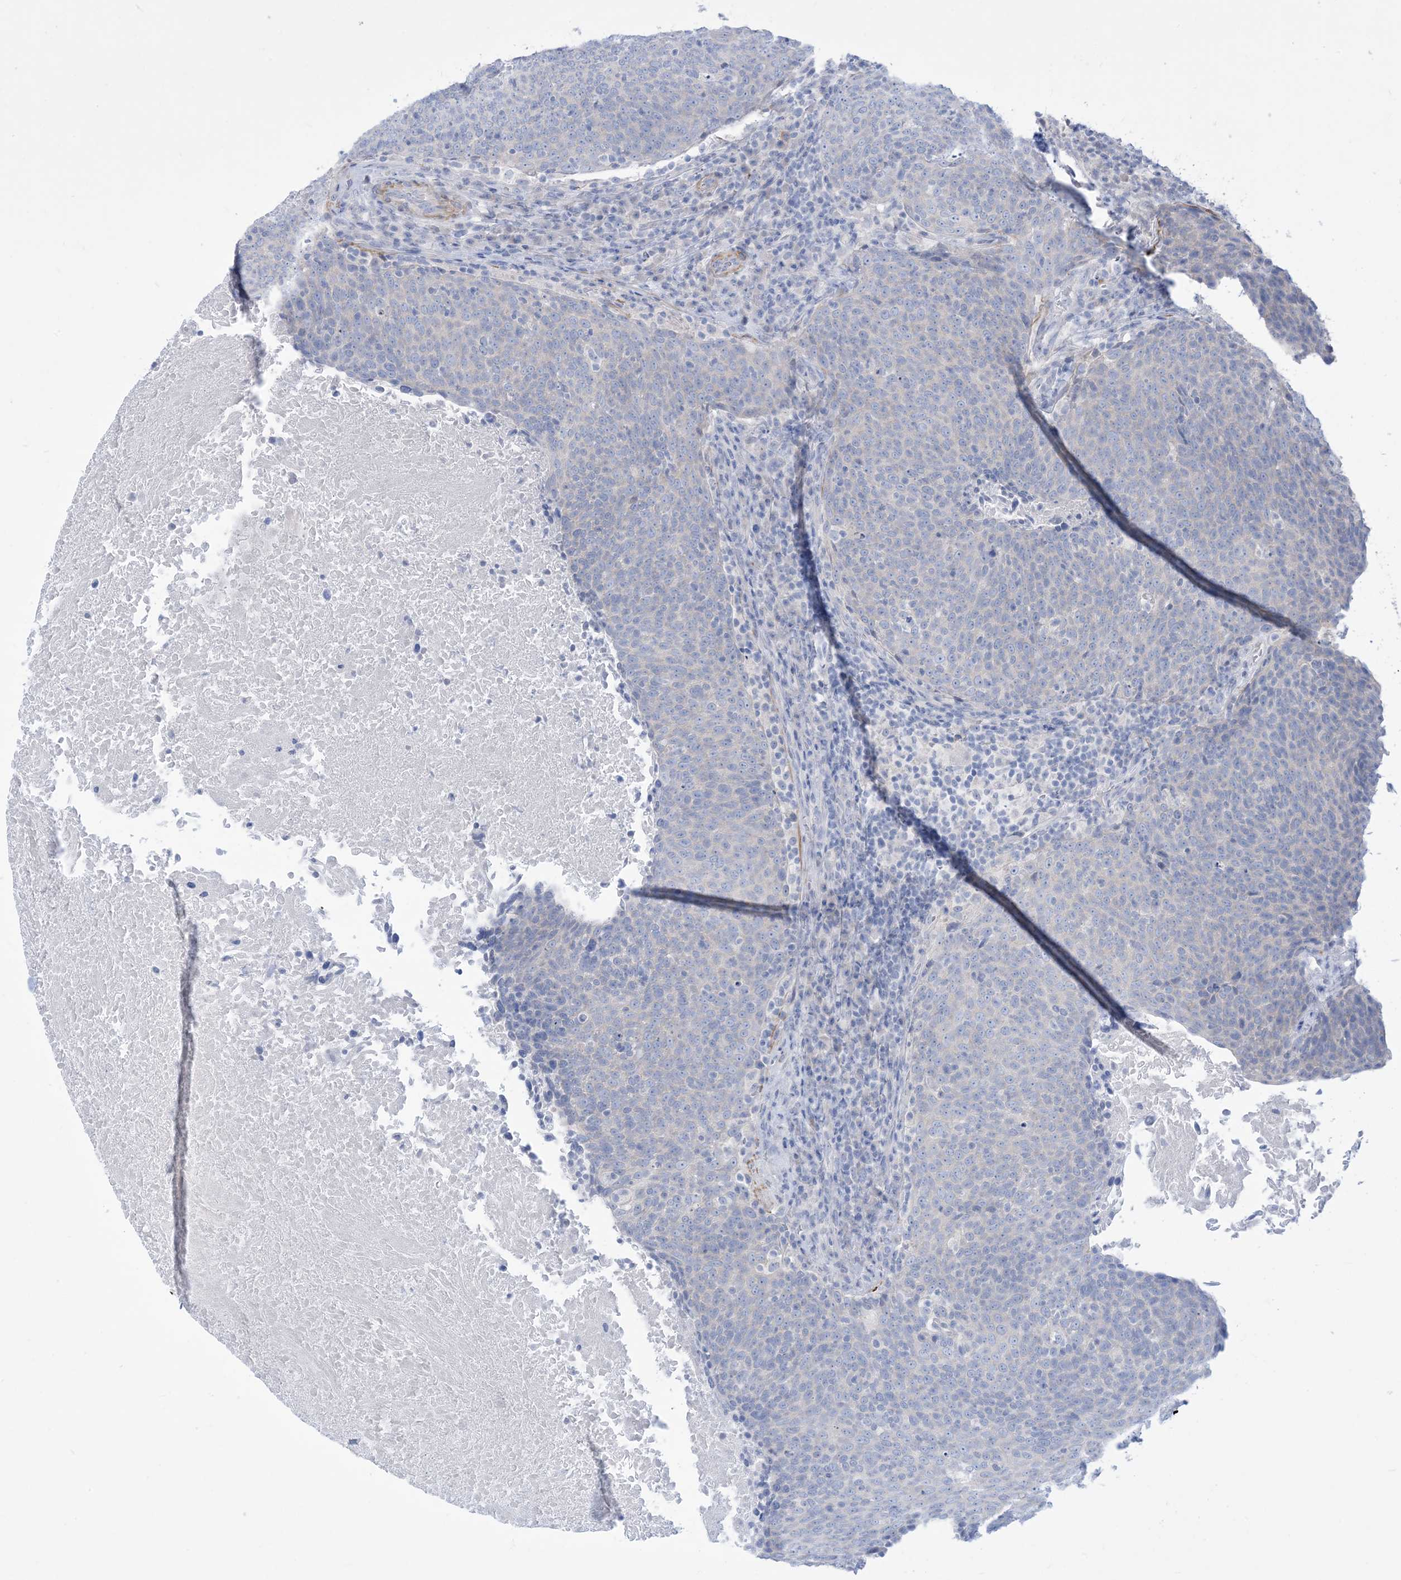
{"staining": {"intensity": "negative", "quantity": "none", "location": "none"}, "tissue": "head and neck cancer", "cell_type": "Tumor cells", "image_type": "cancer", "snomed": [{"axis": "morphology", "description": "Squamous cell carcinoma, NOS"}, {"axis": "morphology", "description": "Squamous cell carcinoma, metastatic, NOS"}, {"axis": "topography", "description": "Lymph node"}, {"axis": "topography", "description": "Head-Neck"}], "caption": "Tumor cells are negative for protein expression in human head and neck squamous cell carcinoma.", "gene": "MARS2", "patient": {"sex": "male", "age": 62}}